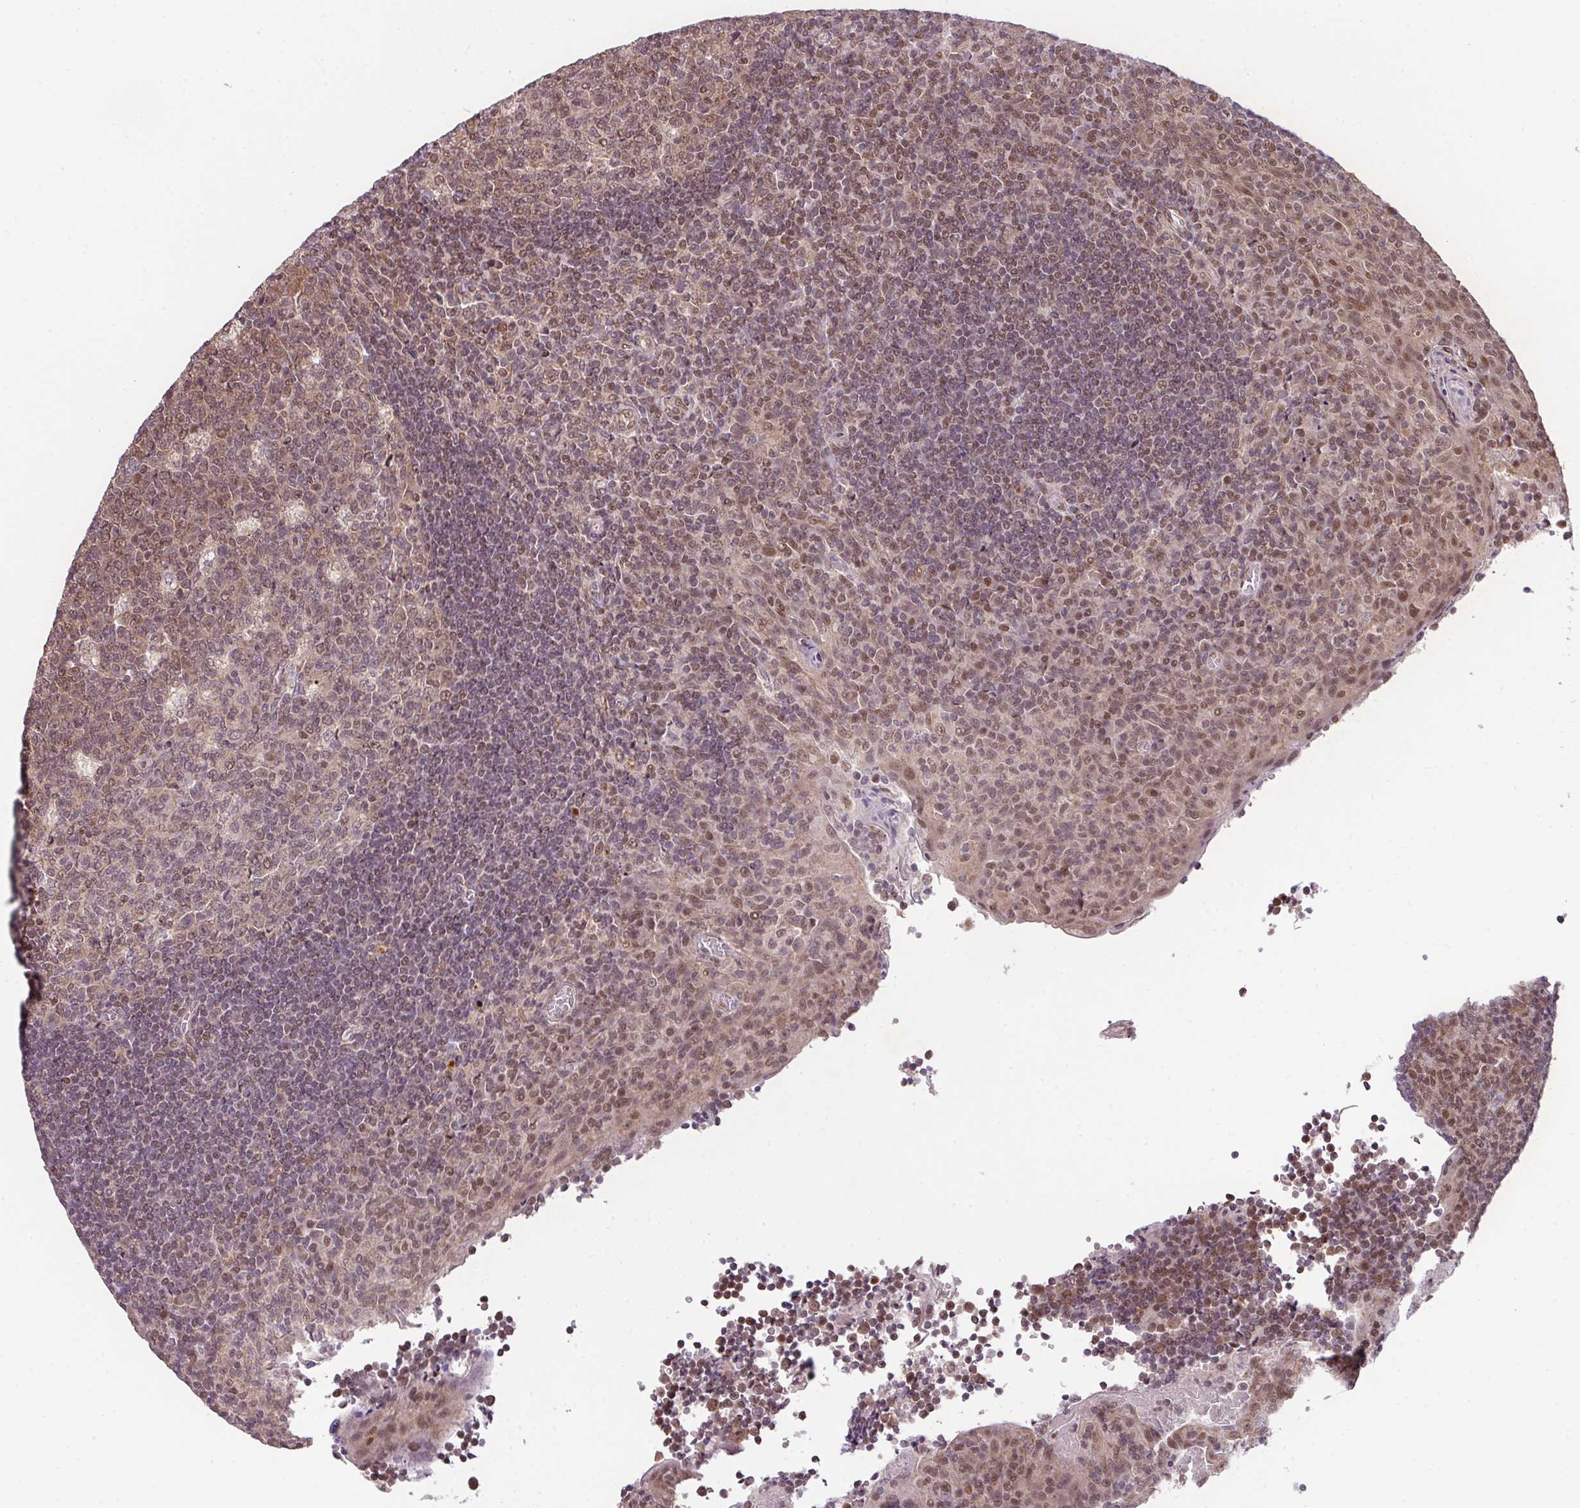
{"staining": {"intensity": "moderate", "quantity": "25%-75%", "location": "nuclear"}, "tissue": "tonsil", "cell_type": "Germinal center cells", "image_type": "normal", "snomed": [{"axis": "morphology", "description": "Normal tissue, NOS"}, {"axis": "topography", "description": "Tonsil"}], "caption": "Immunohistochemical staining of normal human tonsil displays 25%-75% levels of moderate nuclear protein expression in approximately 25%-75% of germinal center cells.", "gene": "PLK1", "patient": {"sex": "male", "age": 17}}